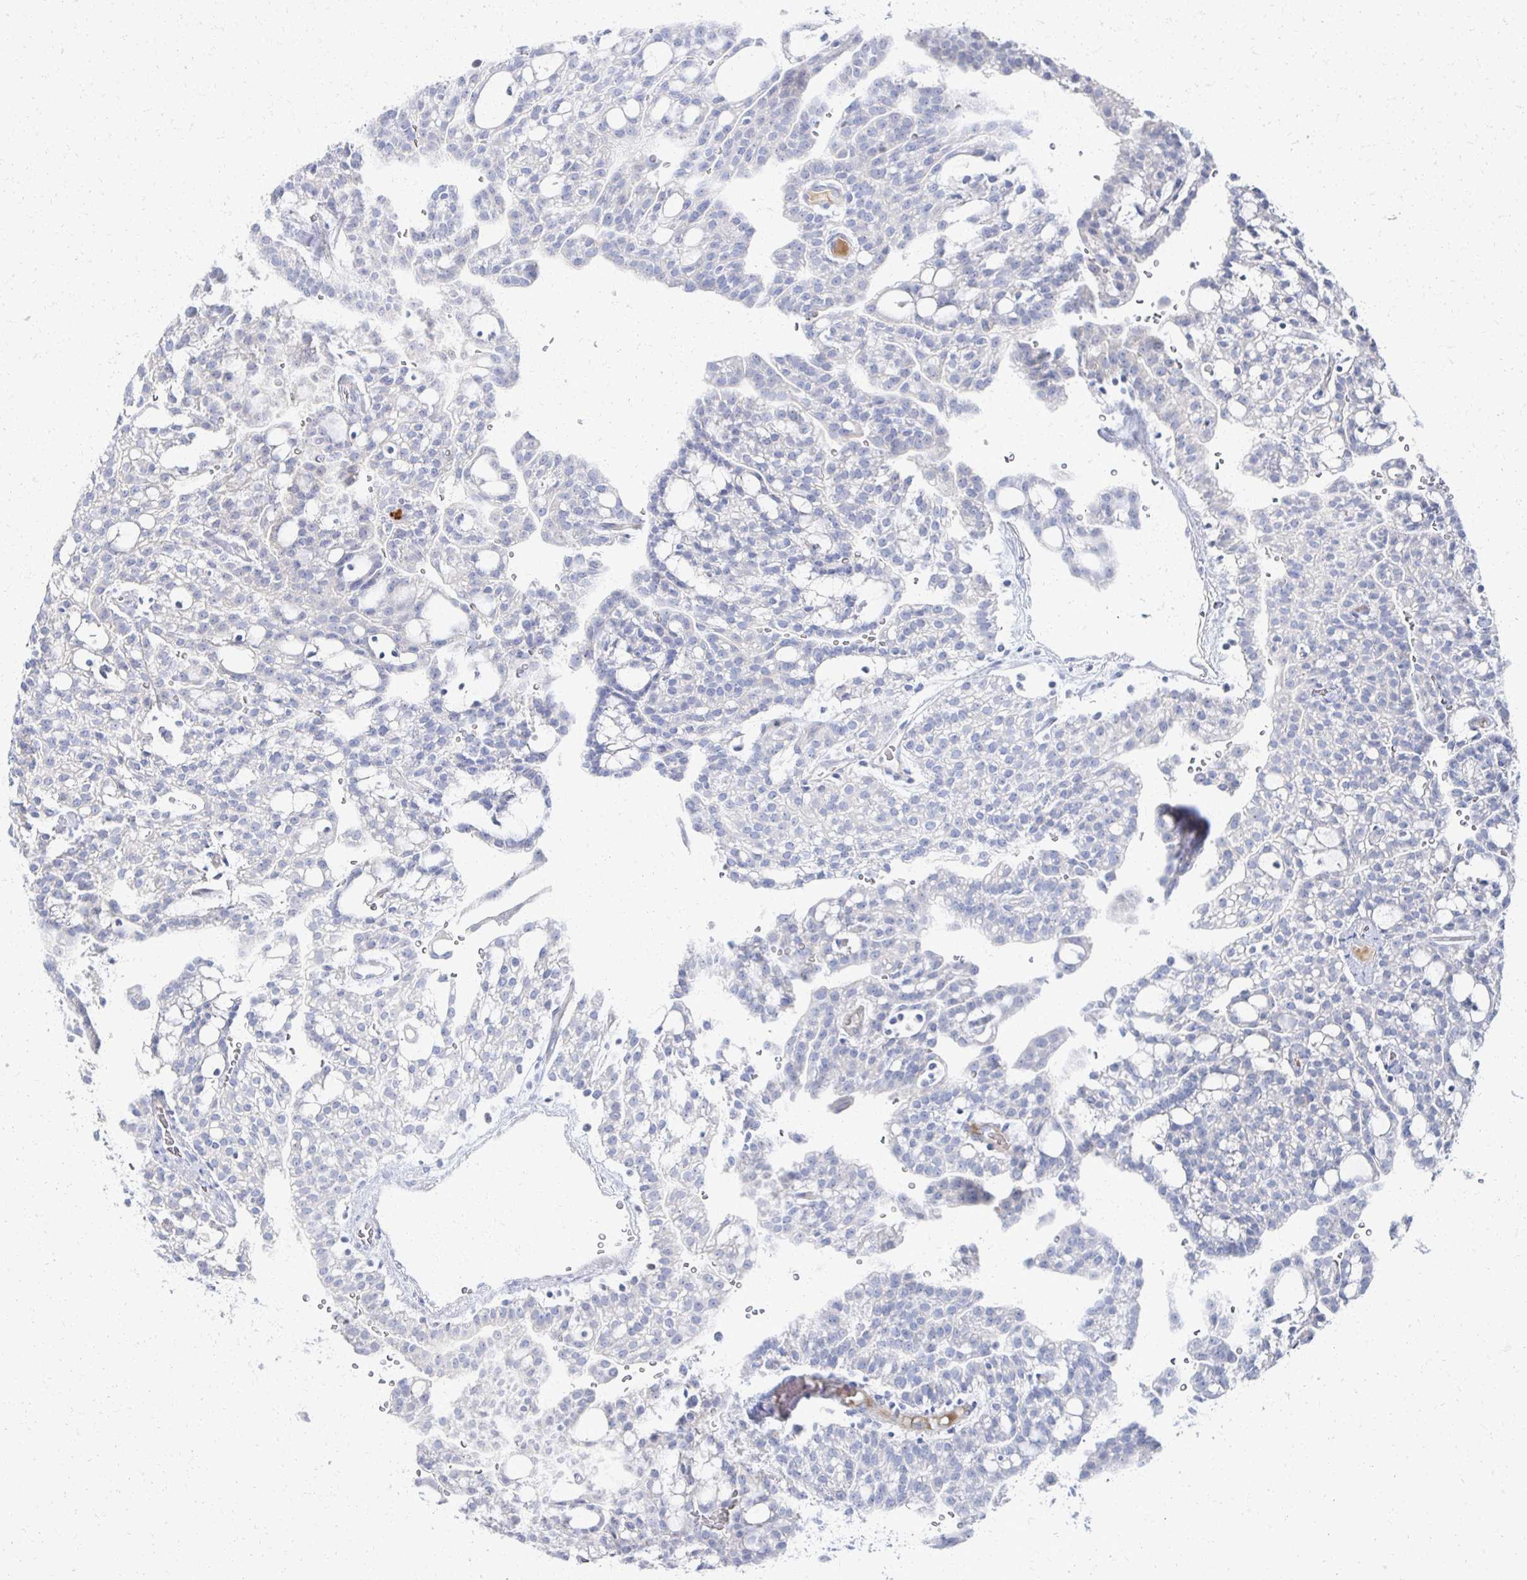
{"staining": {"intensity": "negative", "quantity": "none", "location": "none"}, "tissue": "renal cancer", "cell_type": "Tumor cells", "image_type": "cancer", "snomed": [{"axis": "morphology", "description": "Adenocarcinoma, NOS"}, {"axis": "topography", "description": "Kidney"}], "caption": "Immunohistochemistry (IHC) image of human adenocarcinoma (renal) stained for a protein (brown), which exhibits no positivity in tumor cells.", "gene": "PRR20A", "patient": {"sex": "male", "age": 63}}